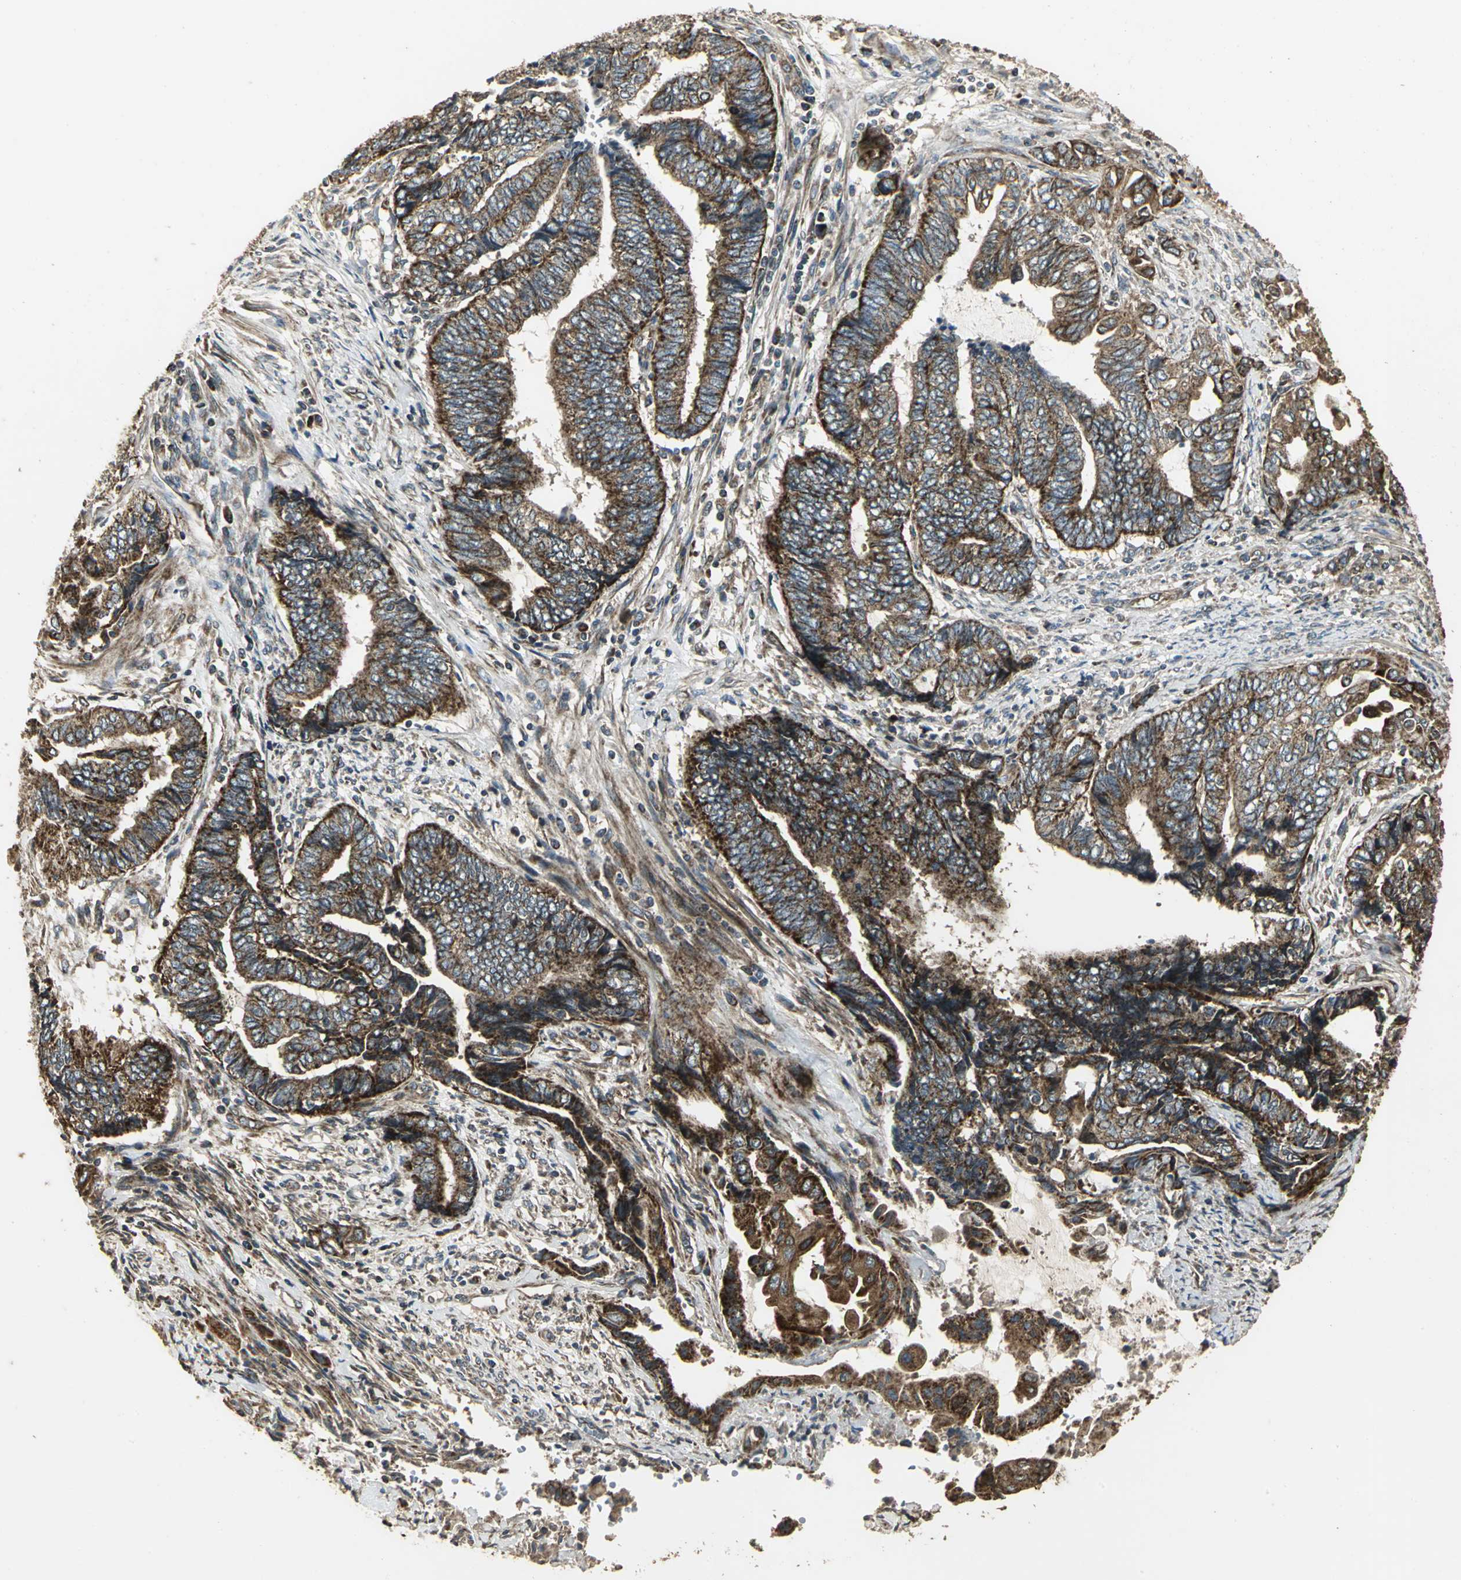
{"staining": {"intensity": "strong", "quantity": ">75%", "location": "cytoplasmic/membranous"}, "tissue": "endometrial cancer", "cell_type": "Tumor cells", "image_type": "cancer", "snomed": [{"axis": "morphology", "description": "Adenocarcinoma, NOS"}, {"axis": "topography", "description": "Uterus"}, {"axis": "topography", "description": "Endometrium"}], "caption": "This is an image of immunohistochemistry (IHC) staining of adenocarcinoma (endometrial), which shows strong expression in the cytoplasmic/membranous of tumor cells.", "gene": "KANK1", "patient": {"sex": "female", "age": 70}}